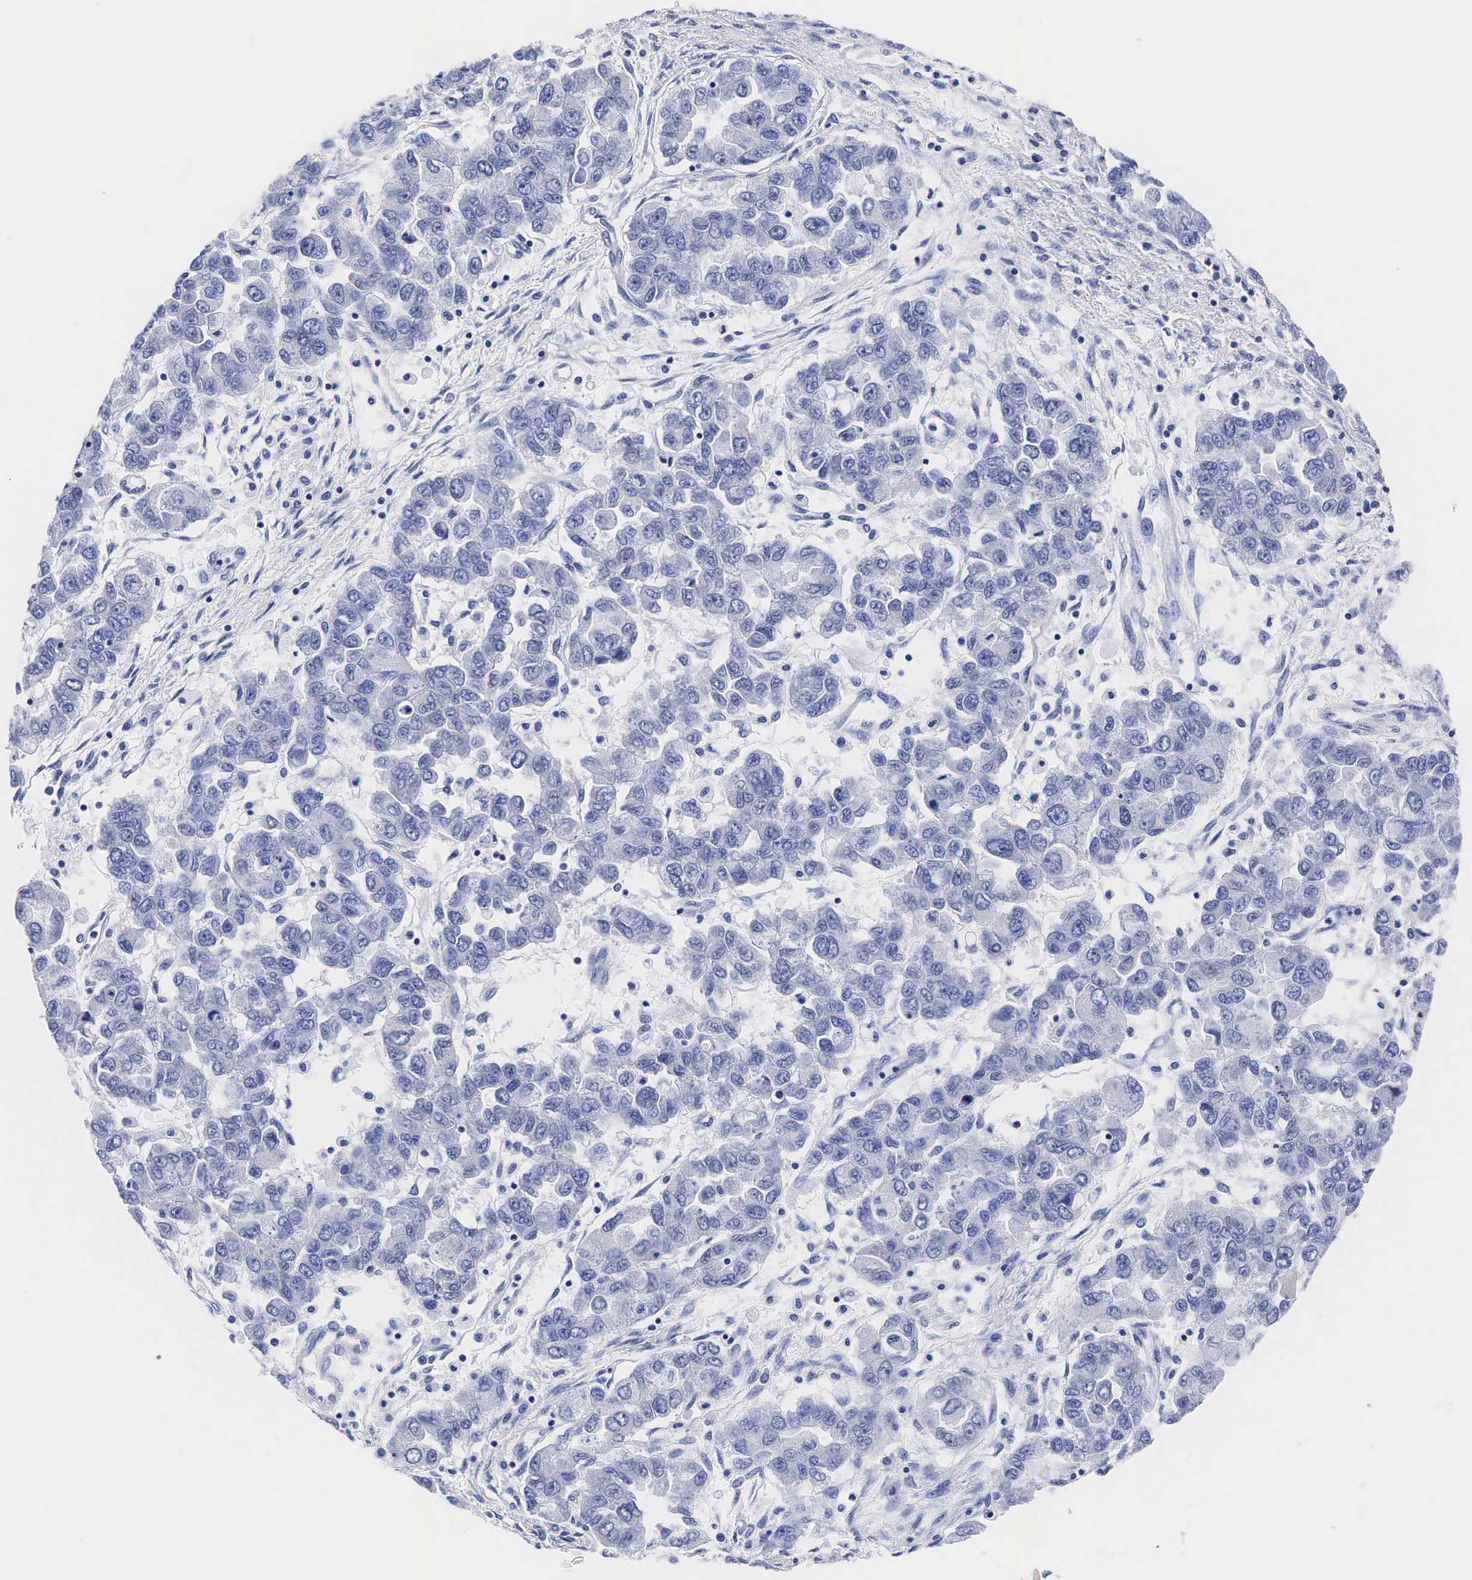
{"staining": {"intensity": "negative", "quantity": "none", "location": "none"}, "tissue": "ovarian cancer", "cell_type": "Tumor cells", "image_type": "cancer", "snomed": [{"axis": "morphology", "description": "Cystadenocarcinoma, serous, NOS"}, {"axis": "topography", "description": "Ovary"}], "caption": "An immunohistochemistry micrograph of ovarian cancer is shown. There is no staining in tumor cells of ovarian cancer. (DAB immunohistochemistry (IHC) with hematoxylin counter stain).", "gene": "TG", "patient": {"sex": "female", "age": 84}}